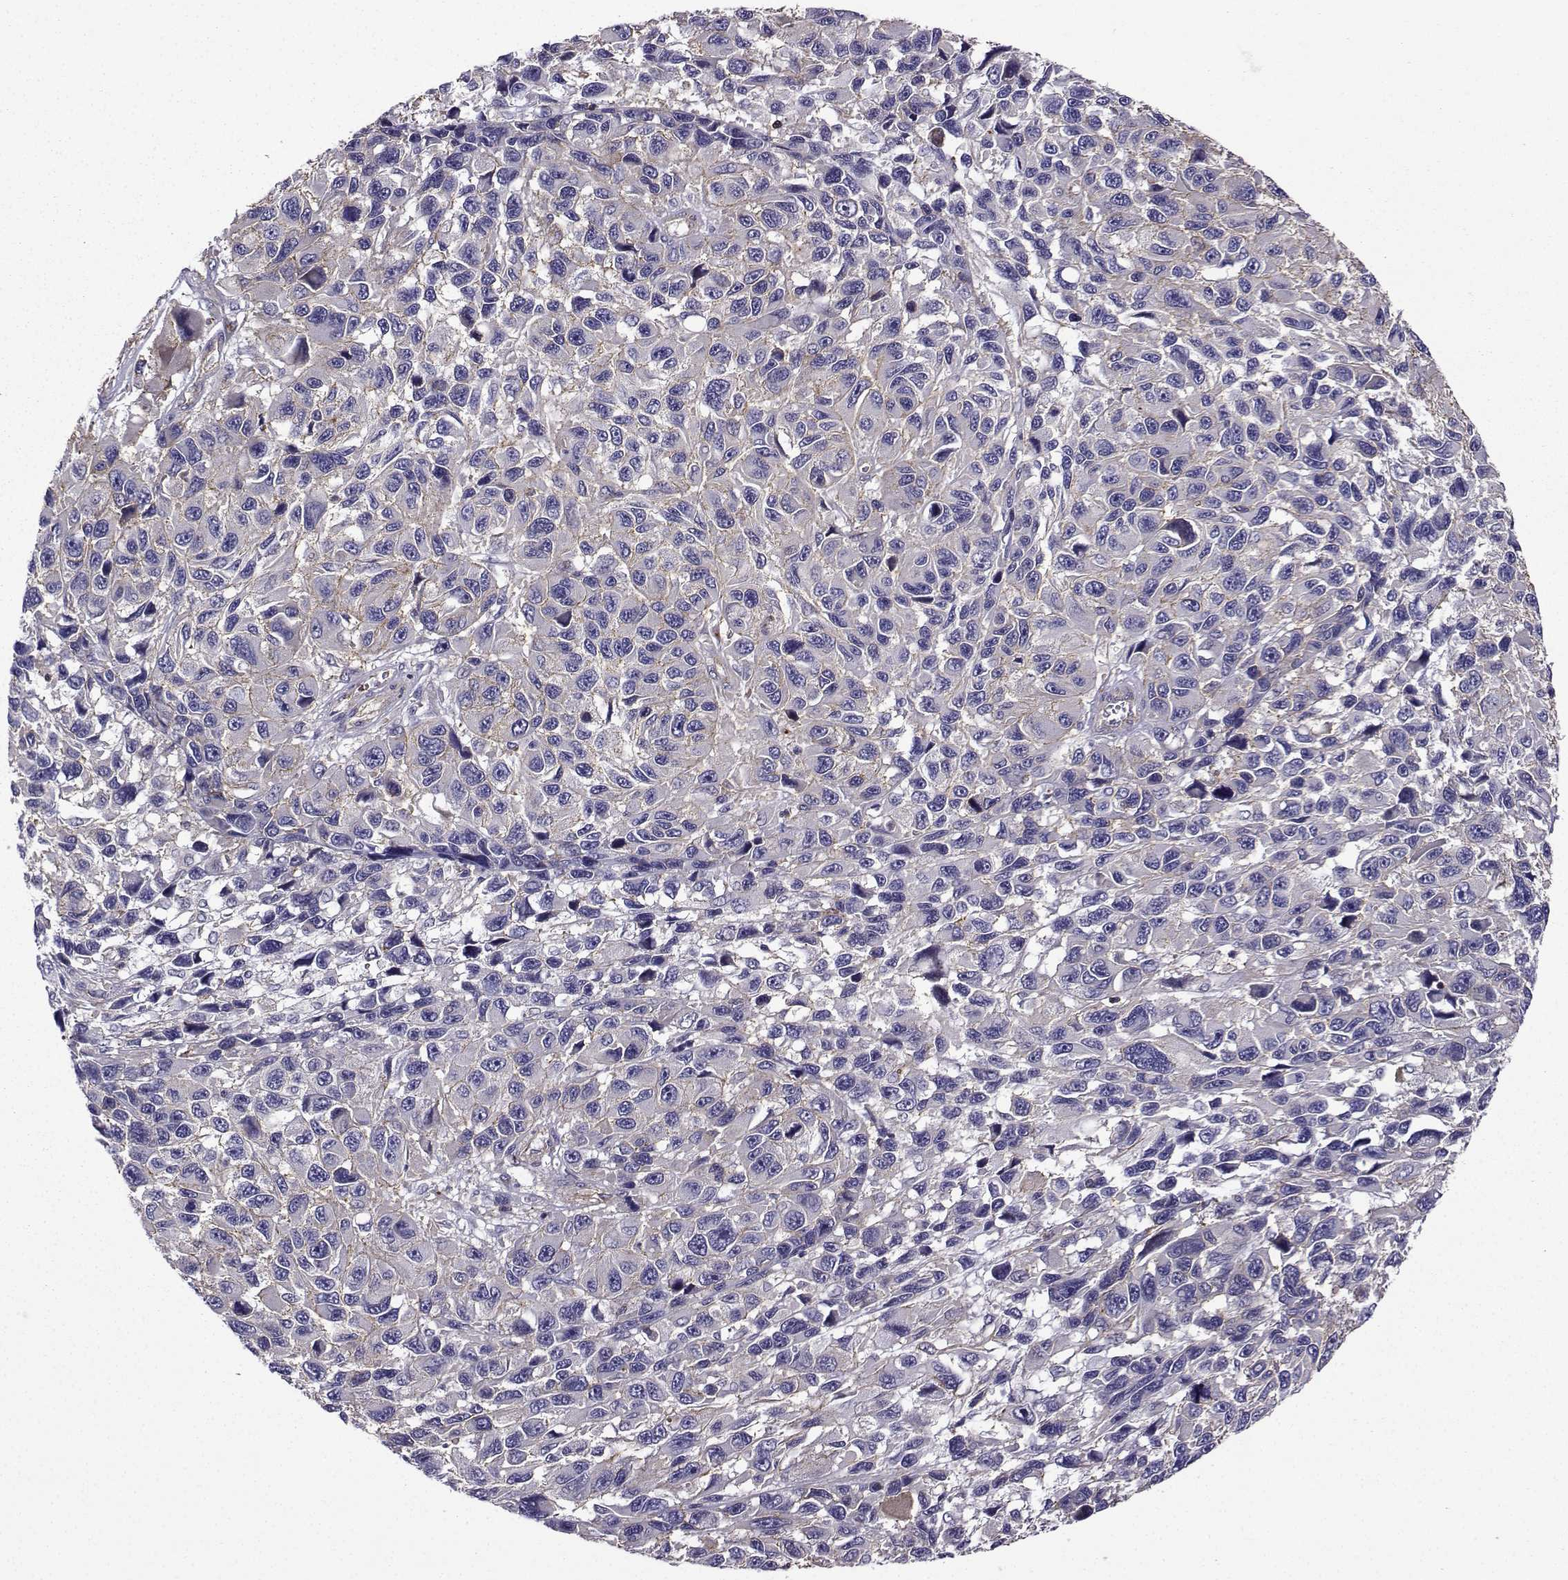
{"staining": {"intensity": "negative", "quantity": "none", "location": "none"}, "tissue": "melanoma", "cell_type": "Tumor cells", "image_type": "cancer", "snomed": [{"axis": "morphology", "description": "Malignant melanoma, NOS"}, {"axis": "topography", "description": "Skin"}], "caption": "Immunohistochemical staining of melanoma exhibits no significant positivity in tumor cells.", "gene": "ITGB8", "patient": {"sex": "male", "age": 53}}